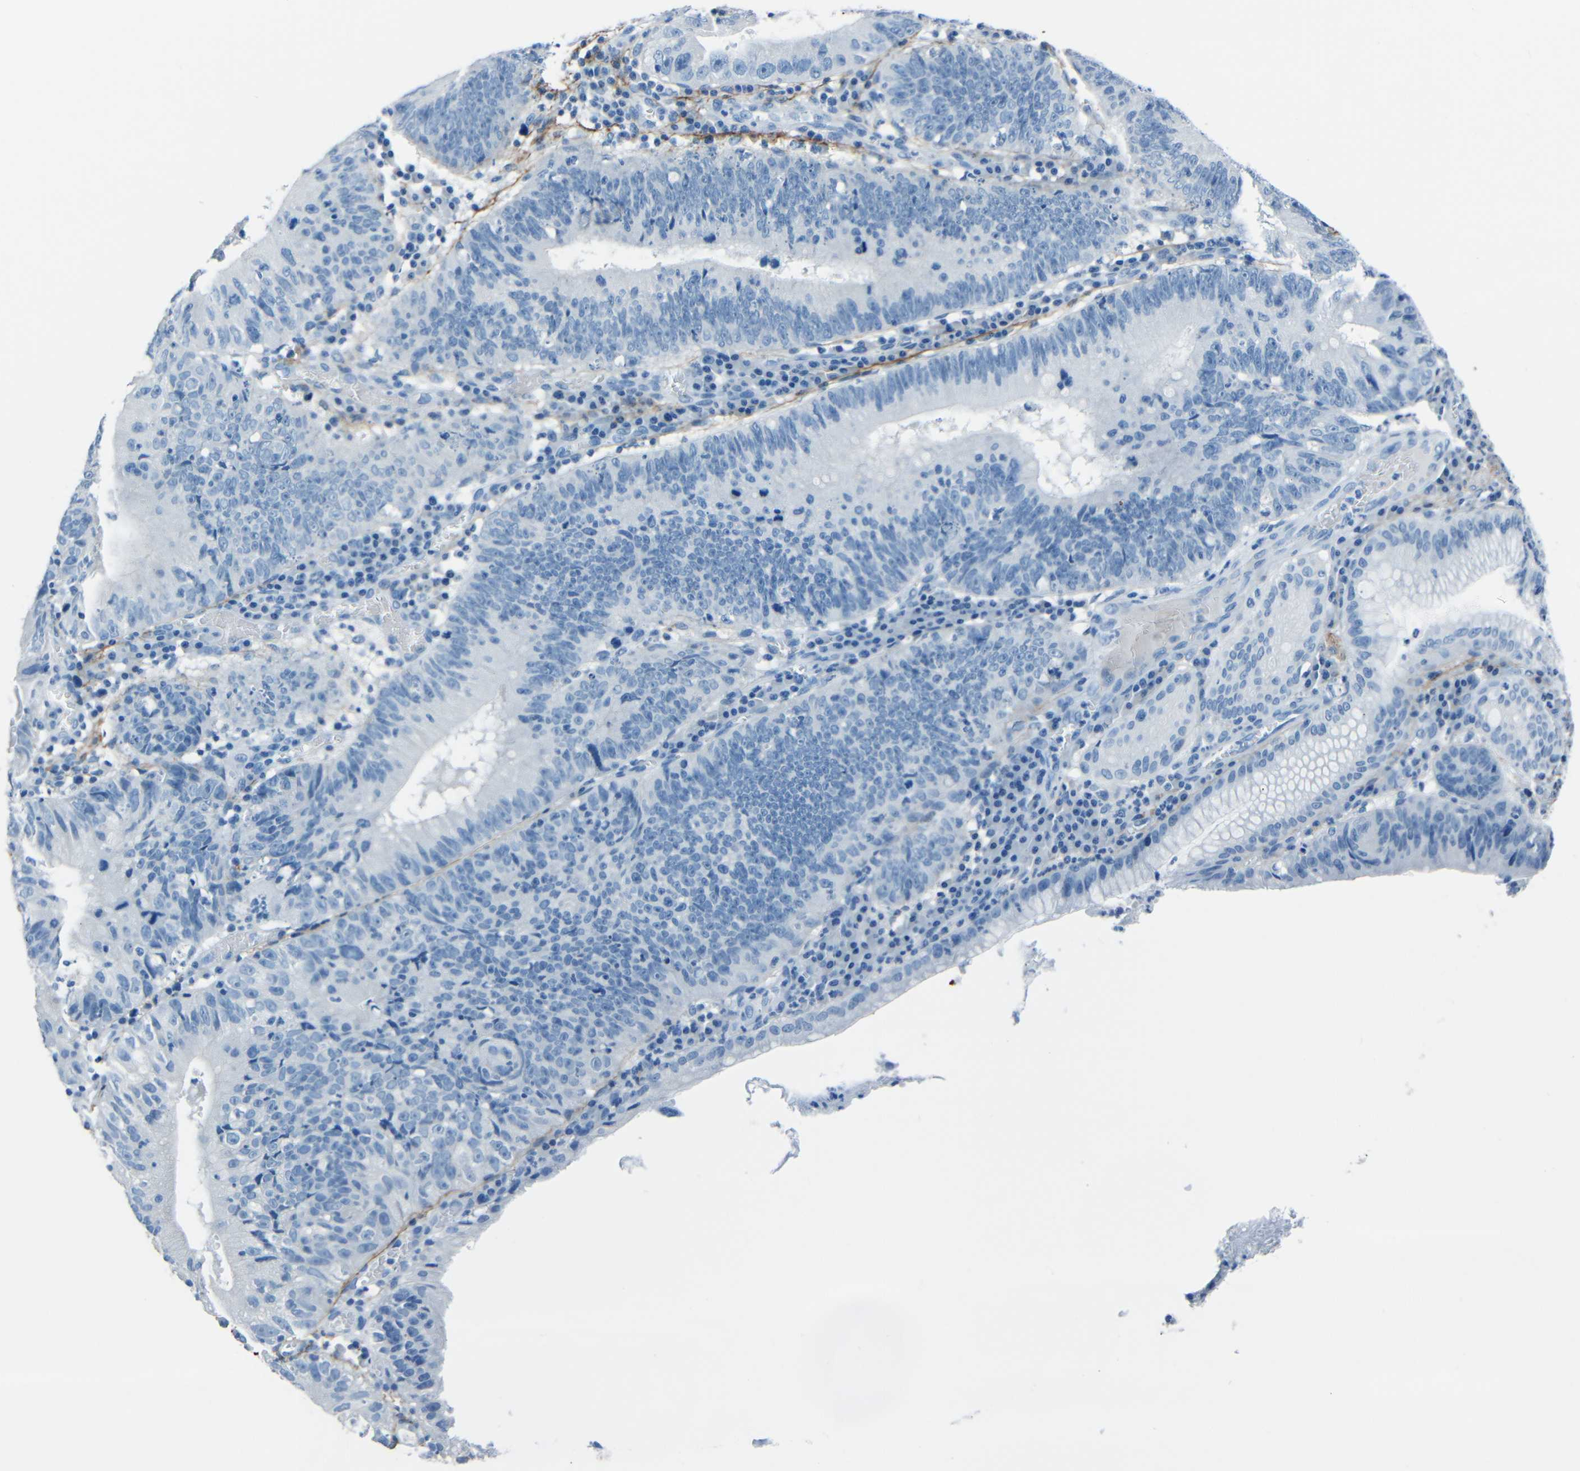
{"staining": {"intensity": "negative", "quantity": "none", "location": "none"}, "tissue": "stomach cancer", "cell_type": "Tumor cells", "image_type": "cancer", "snomed": [{"axis": "morphology", "description": "Adenocarcinoma, NOS"}, {"axis": "topography", "description": "Stomach"}], "caption": "A histopathology image of human stomach cancer (adenocarcinoma) is negative for staining in tumor cells.", "gene": "FBN2", "patient": {"sex": "male", "age": 59}}